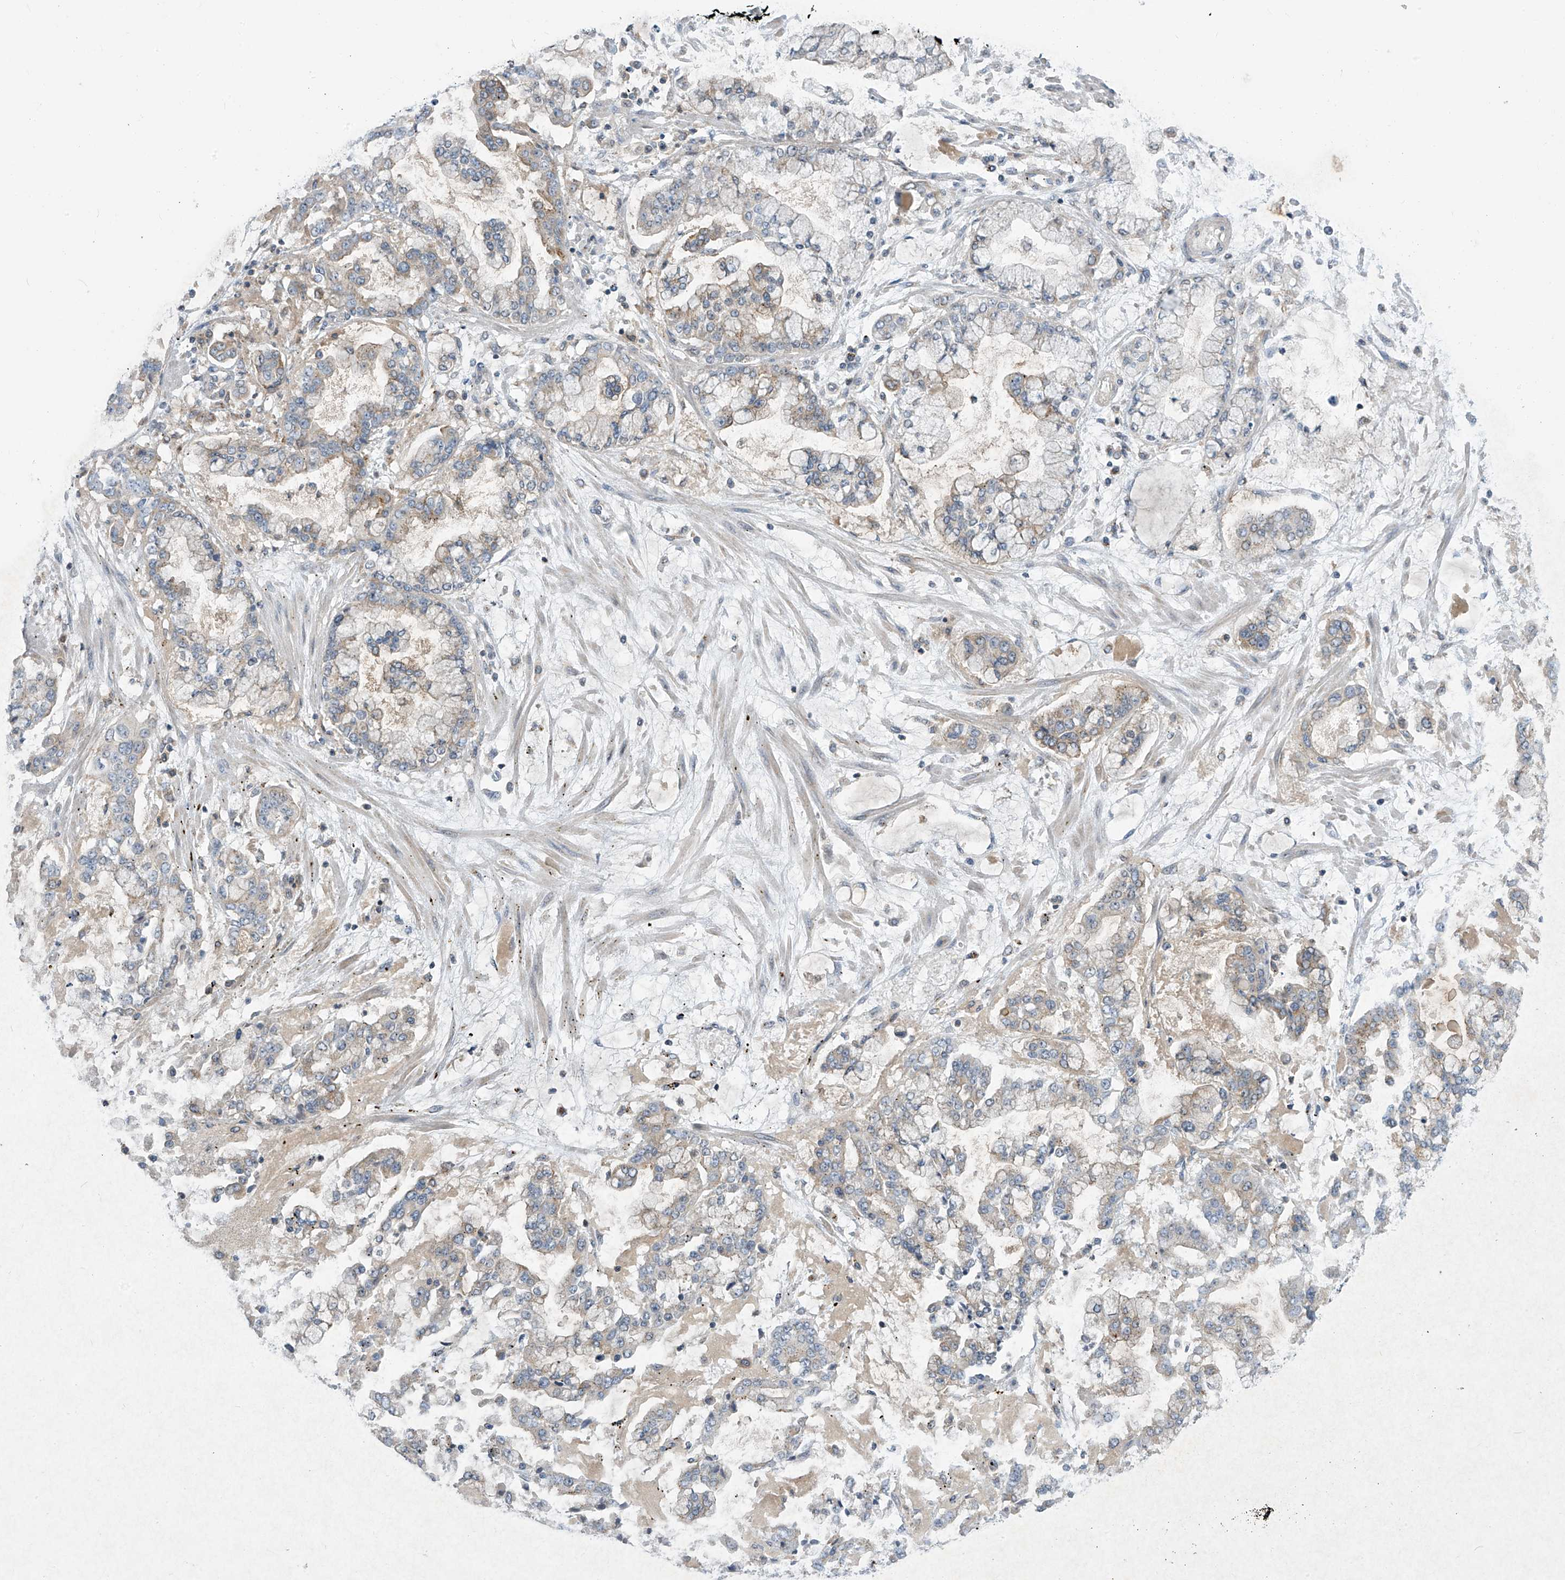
{"staining": {"intensity": "negative", "quantity": "none", "location": "none"}, "tissue": "stomach cancer", "cell_type": "Tumor cells", "image_type": "cancer", "snomed": [{"axis": "morphology", "description": "Normal tissue, NOS"}, {"axis": "morphology", "description": "Adenocarcinoma, NOS"}, {"axis": "topography", "description": "Stomach, upper"}, {"axis": "topography", "description": "Stomach"}], "caption": "A histopathology image of human adenocarcinoma (stomach) is negative for staining in tumor cells.", "gene": "PARVG", "patient": {"sex": "male", "age": 76}}